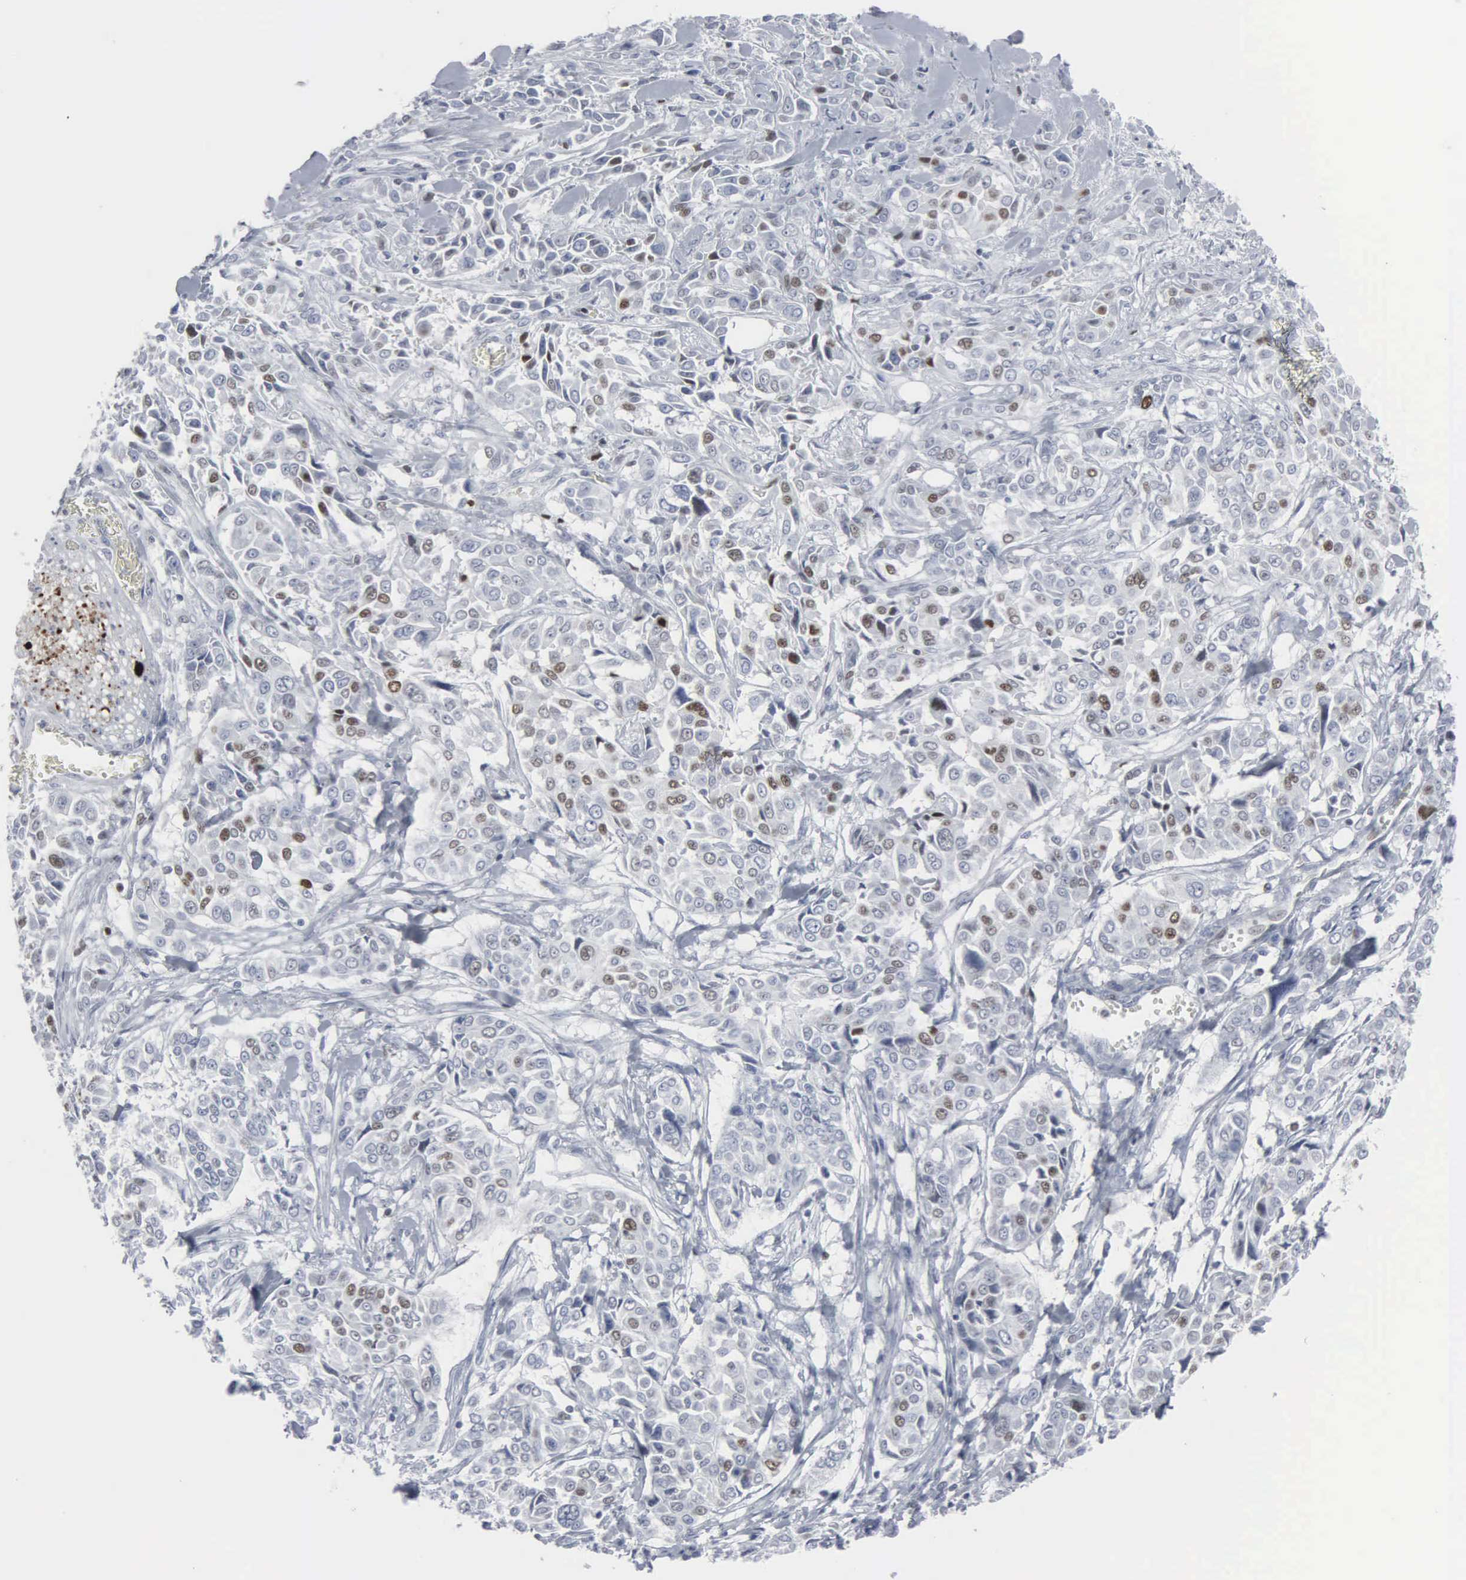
{"staining": {"intensity": "weak", "quantity": "<25%", "location": "nuclear"}, "tissue": "pancreatic cancer", "cell_type": "Tumor cells", "image_type": "cancer", "snomed": [{"axis": "morphology", "description": "Adenocarcinoma, NOS"}, {"axis": "topography", "description": "Pancreas"}], "caption": "Immunohistochemical staining of human pancreatic cancer (adenocarcinoma) exhibits no significant staining in tumor cells.", "gene": "CCND3", "patient": {"sex": "female", "age": 52}}